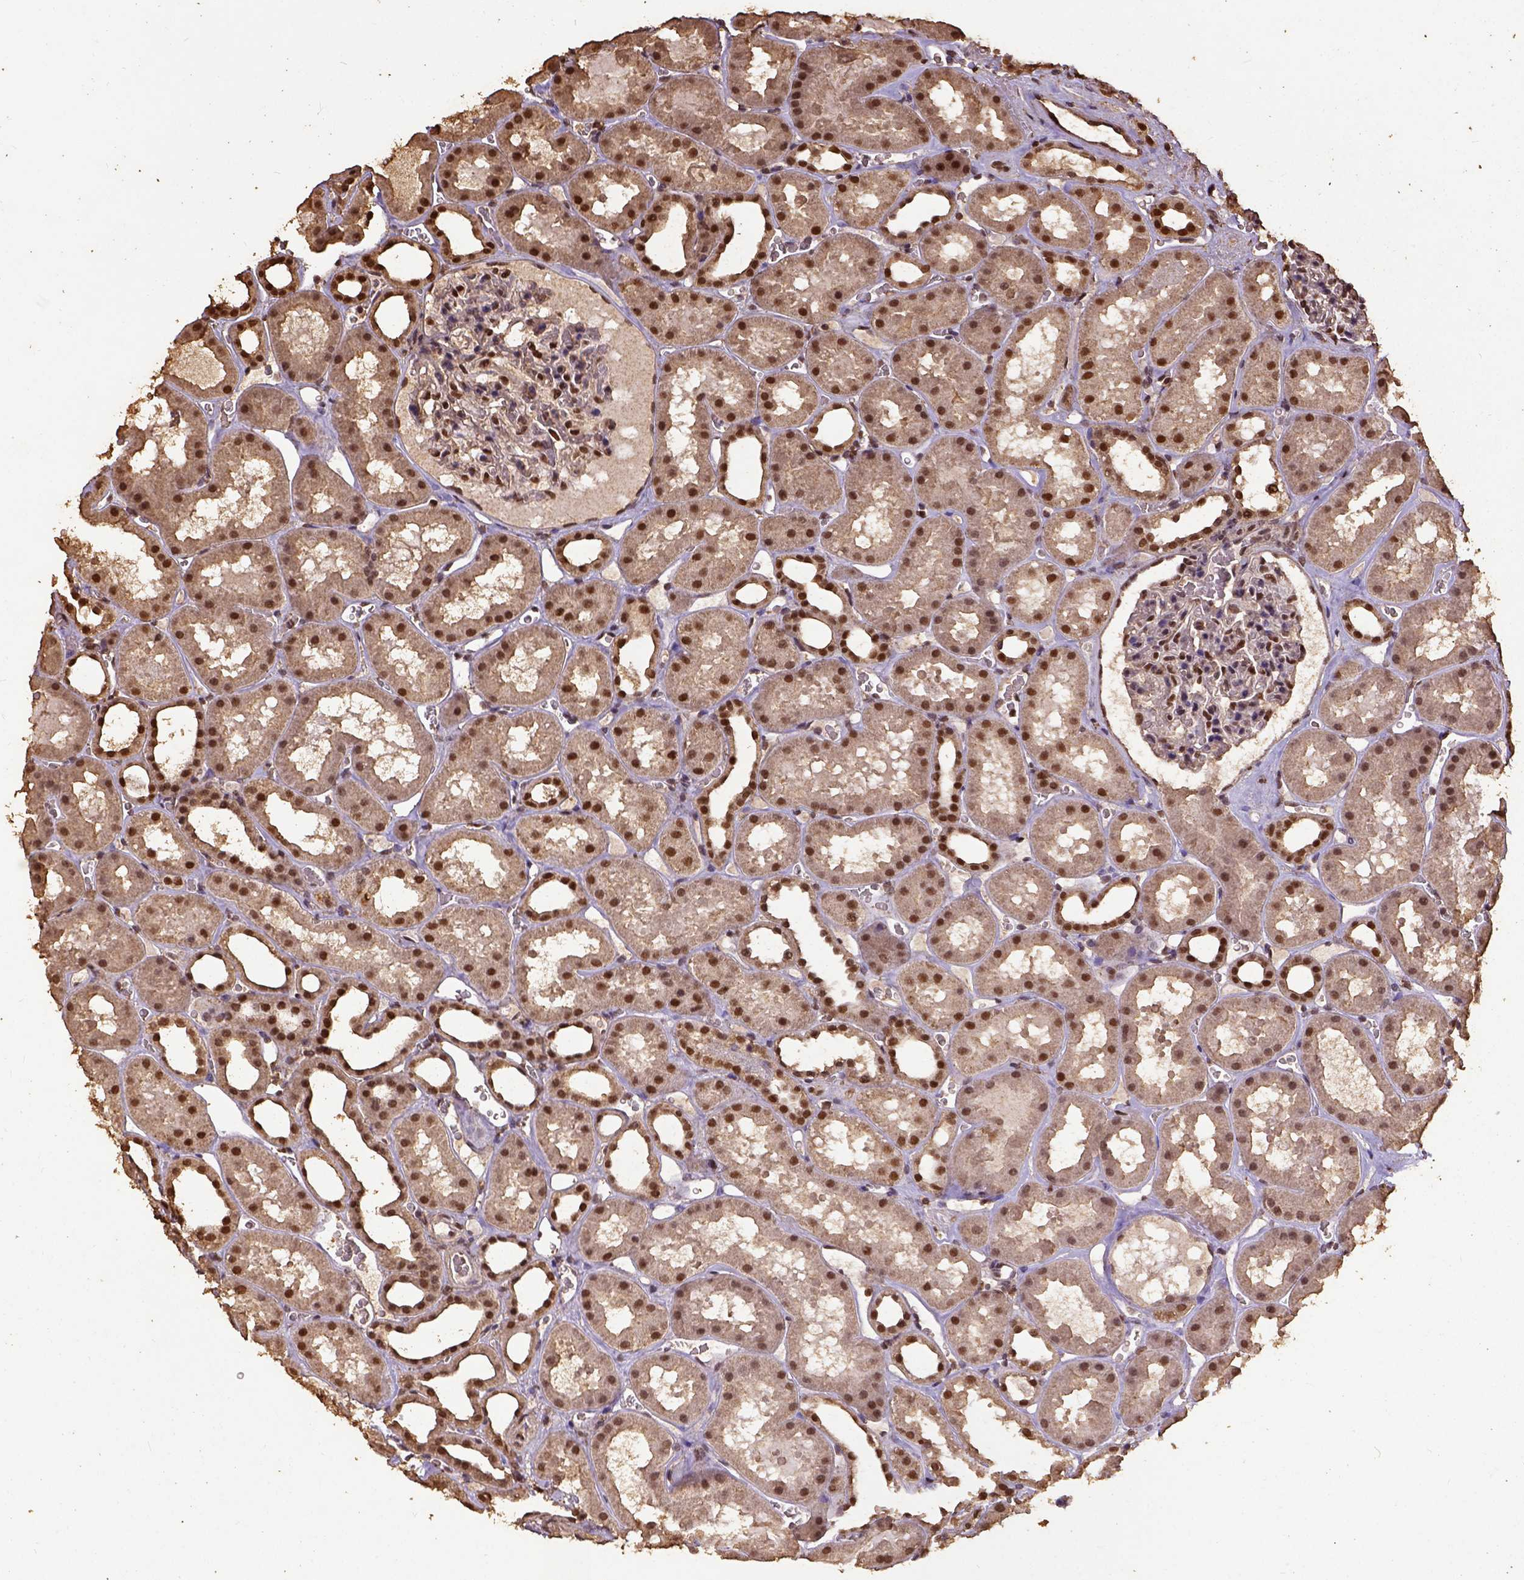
{"staining": {"intensity": "strong", "quantity": "25%-75%", "location": "nuclear"}, "tissue": "kidney", "cell_type": "Cells in glomeruli", "image_type": "normal", "snomed": [{"axis": "morphology", "description": "Normal tissue, NOS"}, {"axis": "topography", "description": "Kidney"}], "caption": "Kidney stained with immunohistochemistry (IHC) reveals strong nuclear staining in approximately 25%-75% of cells in glomeruli. The staining was performed using DAB, with brown indicating positive protein expression. Nuclei are stained blue with hematoxylin.", "gene": "NACC1", "patient": {"sex": "female", "age": 41}}